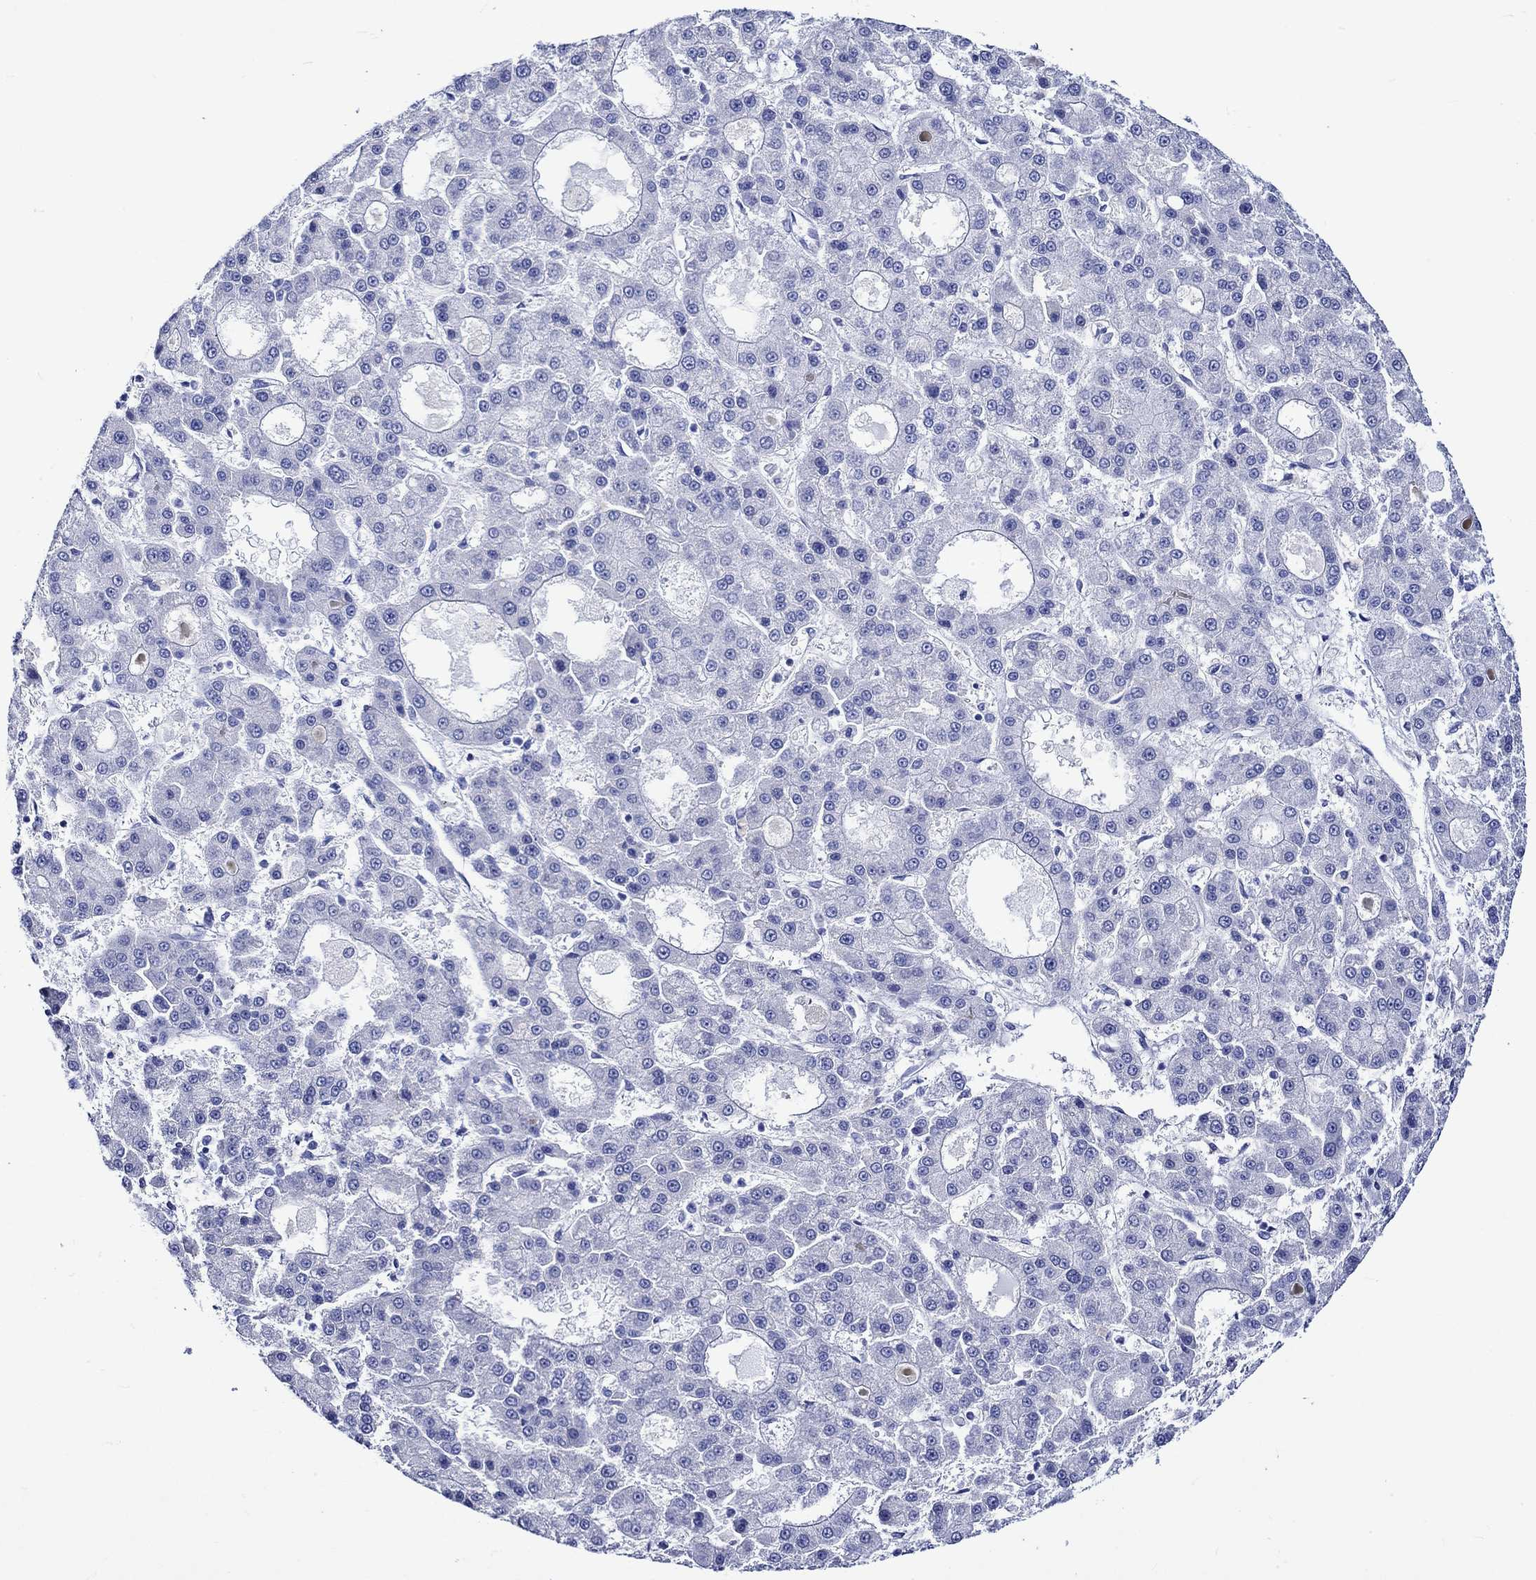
{"staining": {"intensity": "negative", "quantity": "none", "location": "none"}, "tissue": "liver cancer", "cell_type": "Tumor cells", "image_type": "cancer", "snomed": [{"axis": "morphology", "description": "Carcinoma, Hepatocellular, NOS"}, {"axis": "topography", "description": "Liver"}], "caption": "Tumor cells show no significant protein staining in liver cancer.", "gene": "CRYAB", "patient": {"sex": "male", "age": 70}}